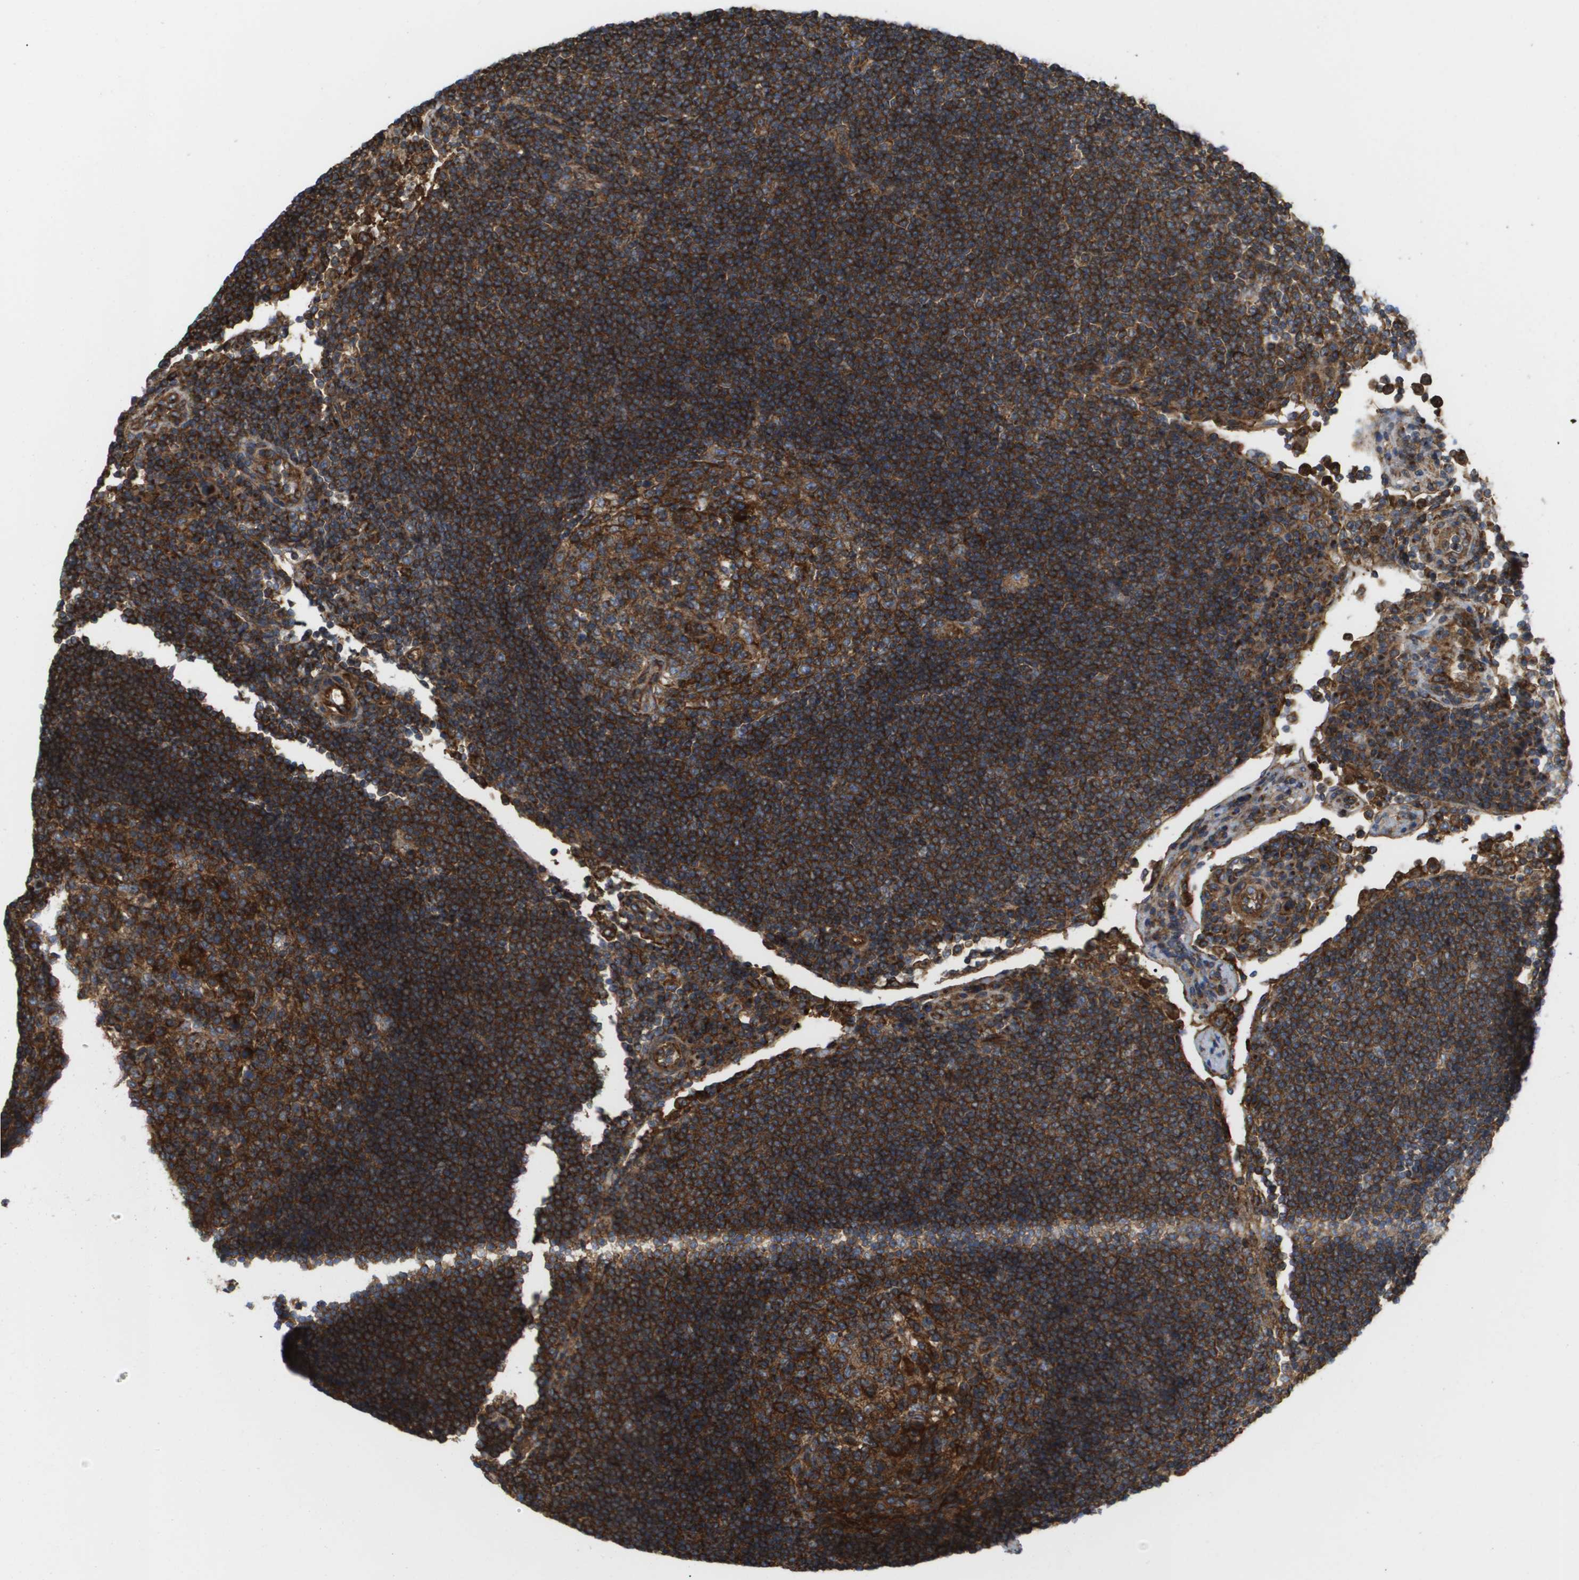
{"staining": {"intensity": "strong", "quantity": ">75%", "location": "cytoplasmic/membranous"}, "tissue": "lymph node", "cell_type": "Germinal center cells", "image_type": "normal", "snomed": [{"axis": "morphology", "description": "Normal tissue, NOS"}, {"axis": "topography", "description": "Lymph node"}], "caption": "This is a photomicrograph of IHC staining of benign lymph node, which shows strong positivity in the cytoplasmic/membranous of germinal center cells.", "gene": "BST2", "patient": {"sex": "female", "age": 53}}